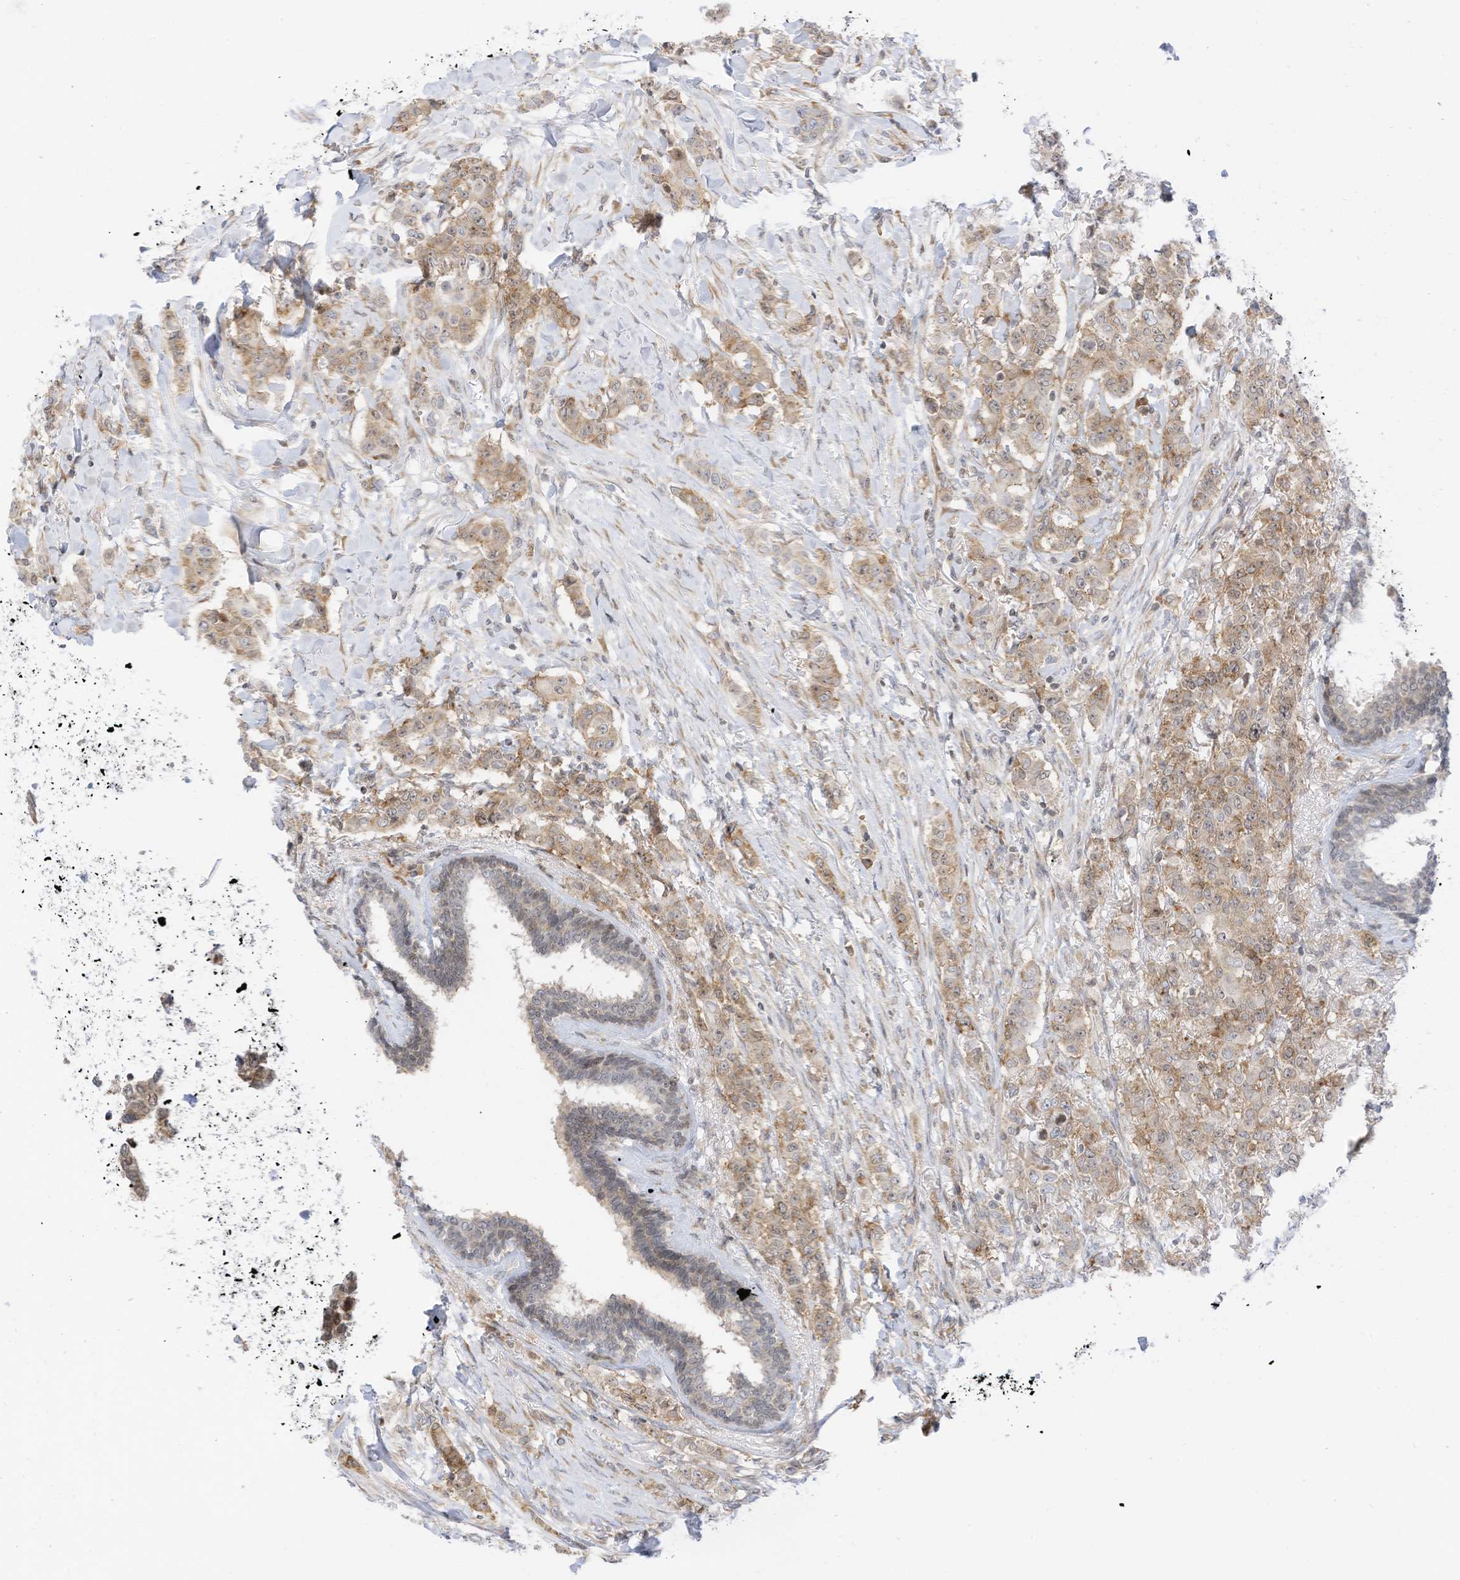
{"staining": {"intensity": "moderate", "quantity": ">75%", "location": "cytoplasmic/membranous"}, "tissue": "breast cancer", "cell_type": "Tumor cells", "image_type": "cancer", "snomed": [{"axis": "morphology", "description": "Duct carcinoma"}, {"axis": "topography", "description": "Breast"}], "caption": "Breast cancer (infiltrating ductal carcinoma) stained with DAB (3,3'-diaminobenzidine) immunohistochemistry shows medium levels of moderate cytoplasmic/membranous positivity in approximately >75% of tumor cells. The protein is shown in brown color, while the nuclei are stained blue.", "gene": "EDF1", "patient": {"sex": "female", "age": 40}}